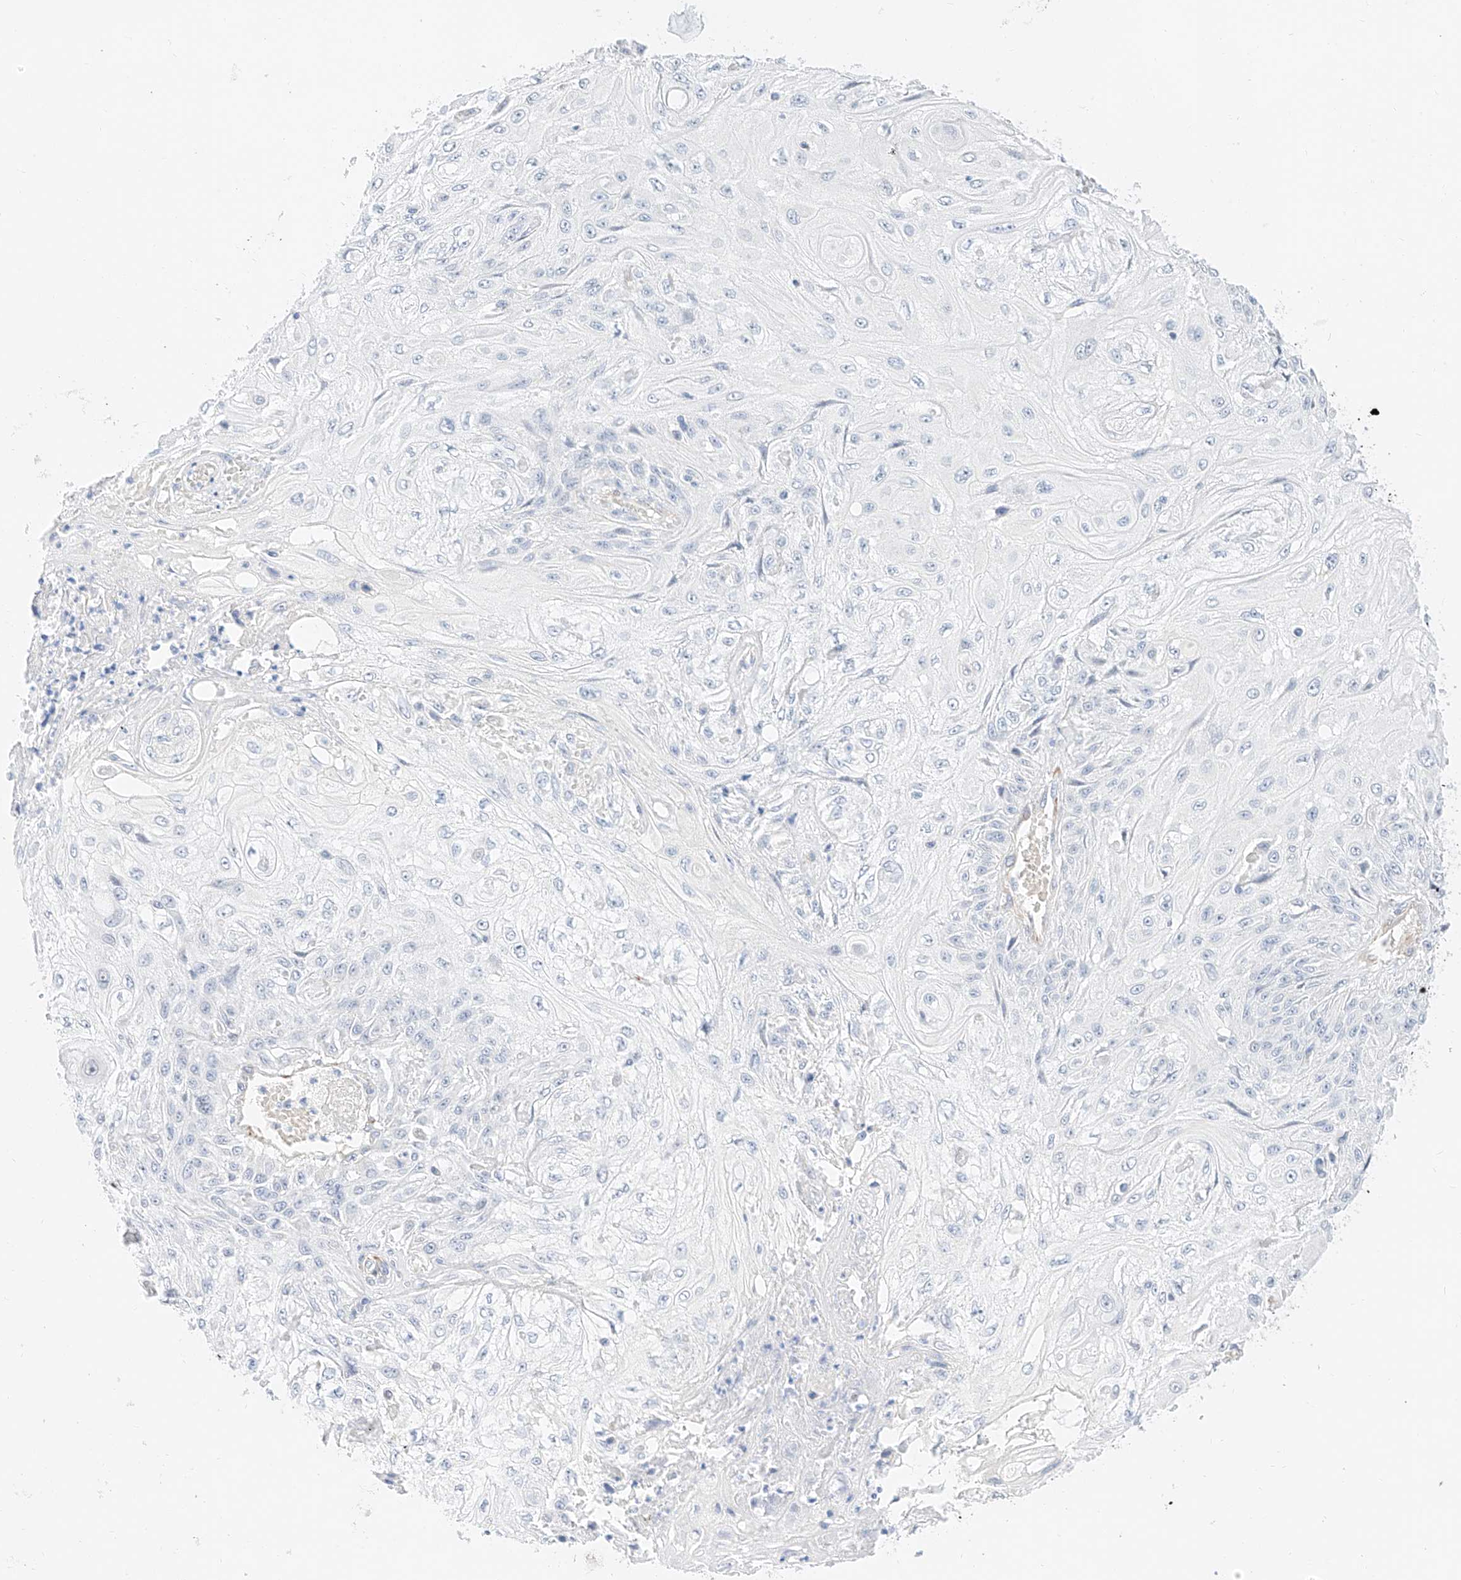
{"staining": {"intensity": "negative", "quantity": "none", "location": "none"}, "tissue": "skin cancer", "cell_type": "Tumor cells", "image_type": "cancer", "snomed": [{"axis": "morphology", "description": "Squamous cell carcinoma, NOS"}, {"axis": "morphology", "description": "Squamous cell carcinoma, metastatic, NOS"}, {"axis": "topography", "description": "Skin"}, {"axis": "topography", "description": "Lymph node"}], "caption": "IHC of human skin metastatic squamous cell carcinoma shows no staining in tumor cells.", "gene": "CDCP2", "patient": {"sex": "male", "age": 75}}